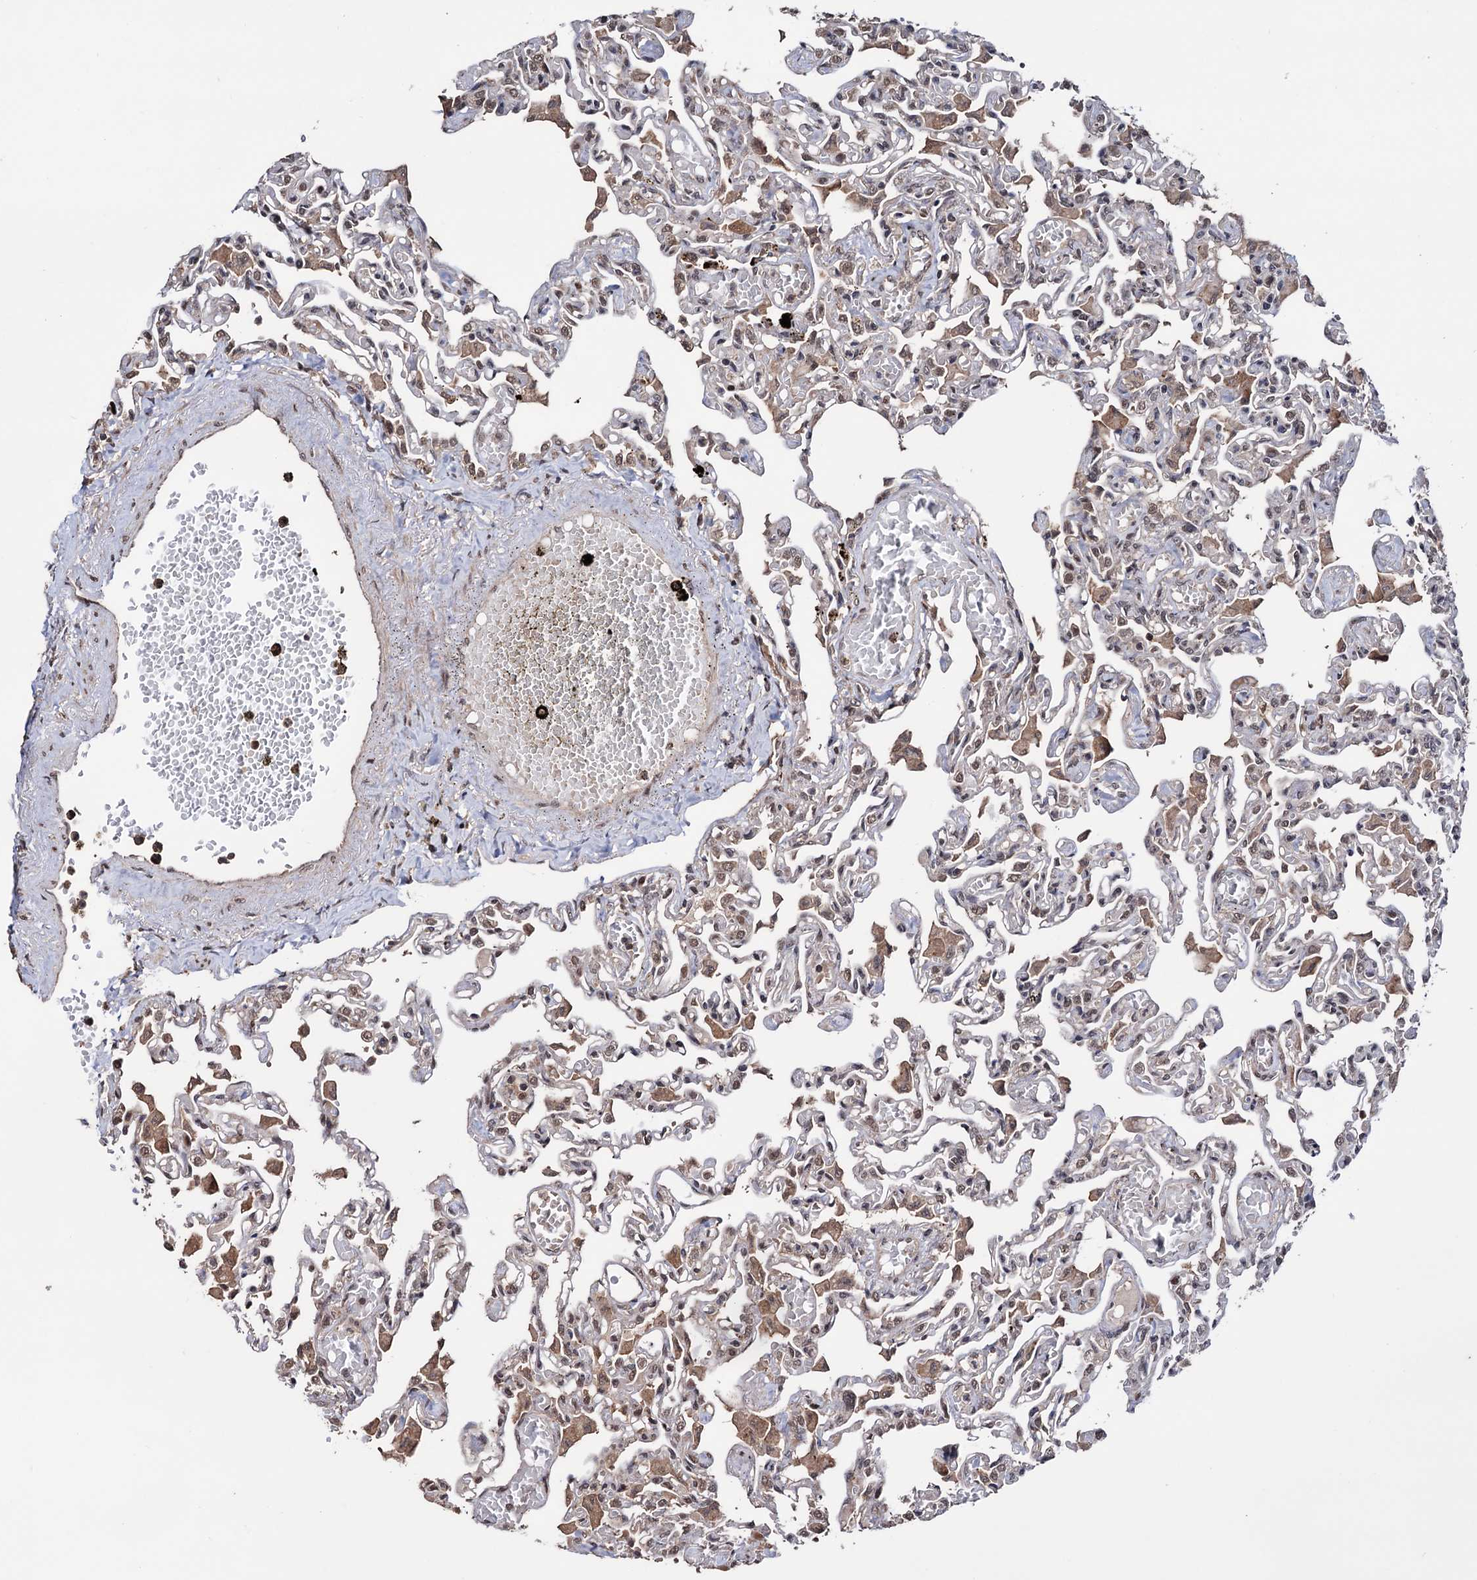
{"staining": {"intensity": "moderate", "quantity": "25%-75%", "location": "nuclear"}, "tissue": "lung", "cell_type": "Alveolar cells", "image_type": "normal", "snomed": [{"axis": "morphology", "description": "Normal tissue, NOS"}, {"axis": "topography", "description": "Bronchus"}, {"axis": "topography", "description": "Lung"}], "caption": "Approximately 25%-75% of alveolar cells in normal human lung exhibit moderate nuclear protein positivity as visualized by brown immunohistochemical staining.", "gene": "KLF5", "patient": {"sex": "female", "age": 49}}